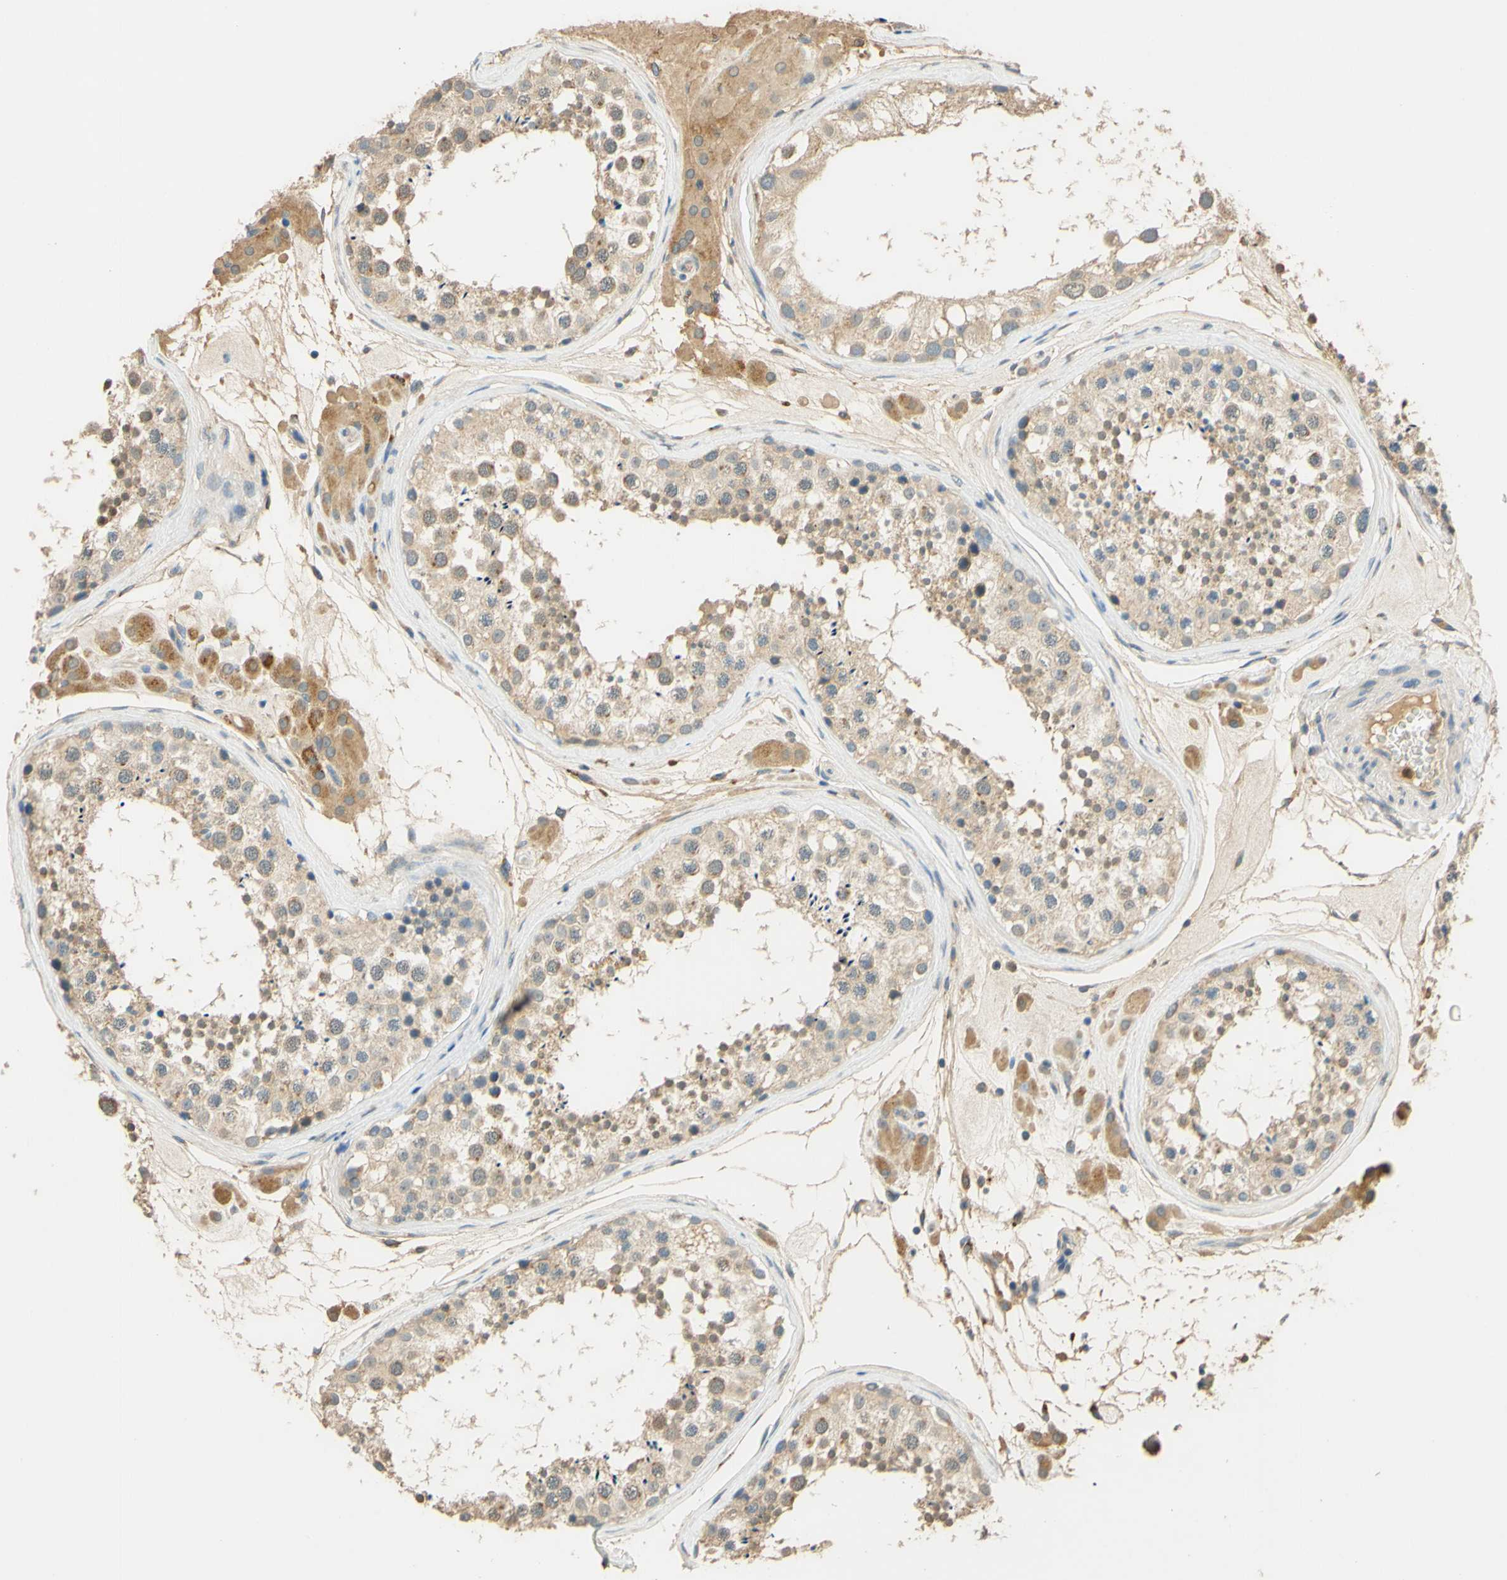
{"staining": {"intensity": "weak", "quantity": ">75%", "location": "cytoplasmic/membranous"}, "tissue": "testis", "cell_type": "Cells in seminiferous ducts", "image_type": "normal", "snomed": [{"axis": "morphology", "description": "Normal tissue, NOS"}, {"axis": "topography", "description": "Testis"}], "caption": "IHC staining of benign testis, which shows low levels of weak cytoplasmic/membranous staining in about >75% of cells in seminiferous ducts indicating weak cytoplasmic/membranous protein expression. The staining was performed using DAB (brown) for protein detection and nuclei were counterstained in hematoxylin (blue).", "gene": "ENTREP2", "patient": {"sex": "male", "age": 46}}